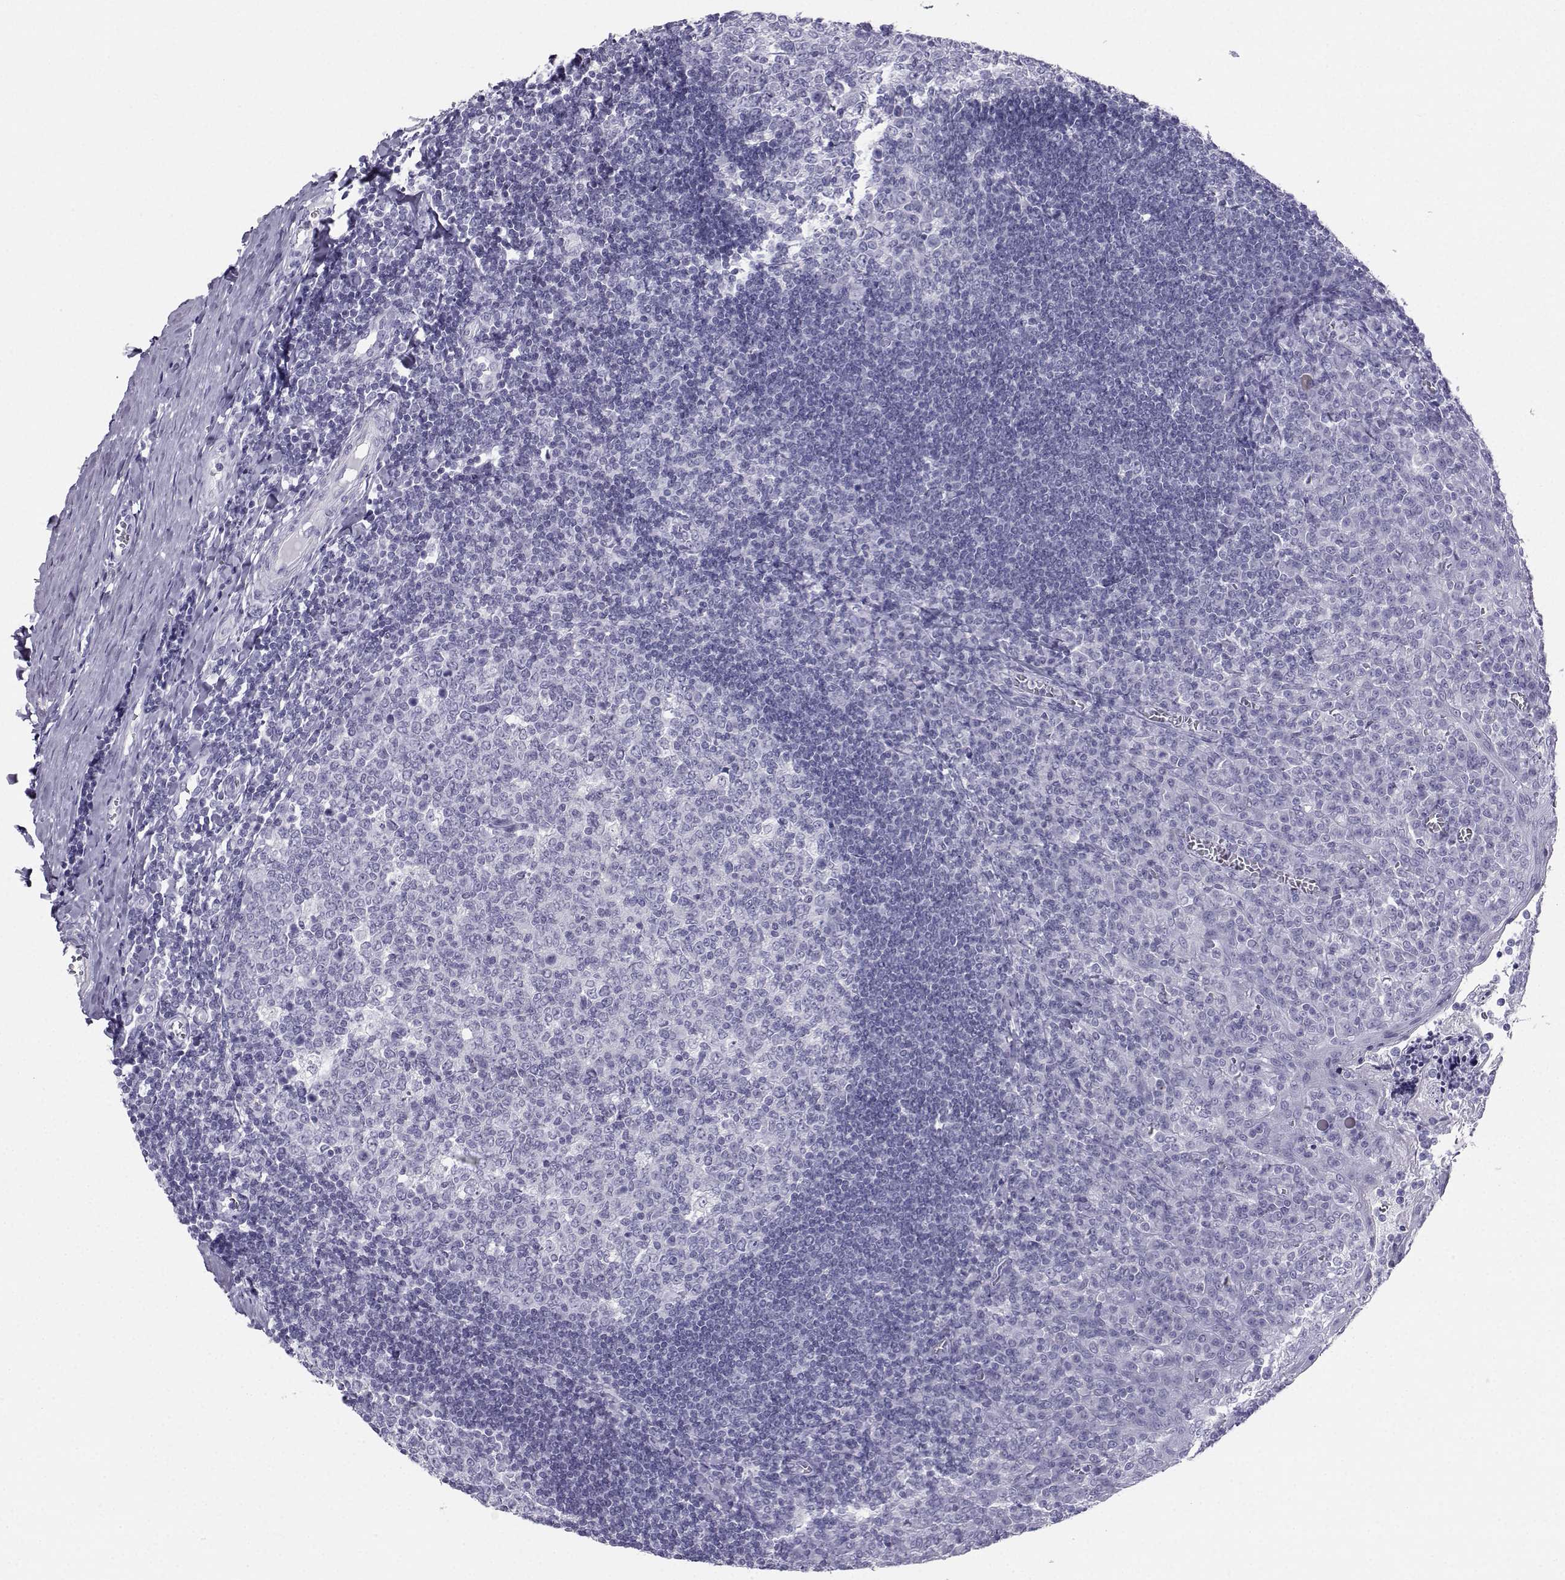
{"staining": {"intensity": "negative", "quantity": "none", "location": "none"}, "tissue": "tonsil", "cell_type": "Germinal center cells", "image_type": "normal", "snomed": [{"axis": "morphology", "description": "Normal tissue, NOS"}, {"axis": "topography", "description": "Tonsil"}], "caption": "Immunohistochemical staining of normal tonsil displays no significant positivity in germinal center cells.", "gene": "SST", "patient": {"sex": "female", "age": 12}}